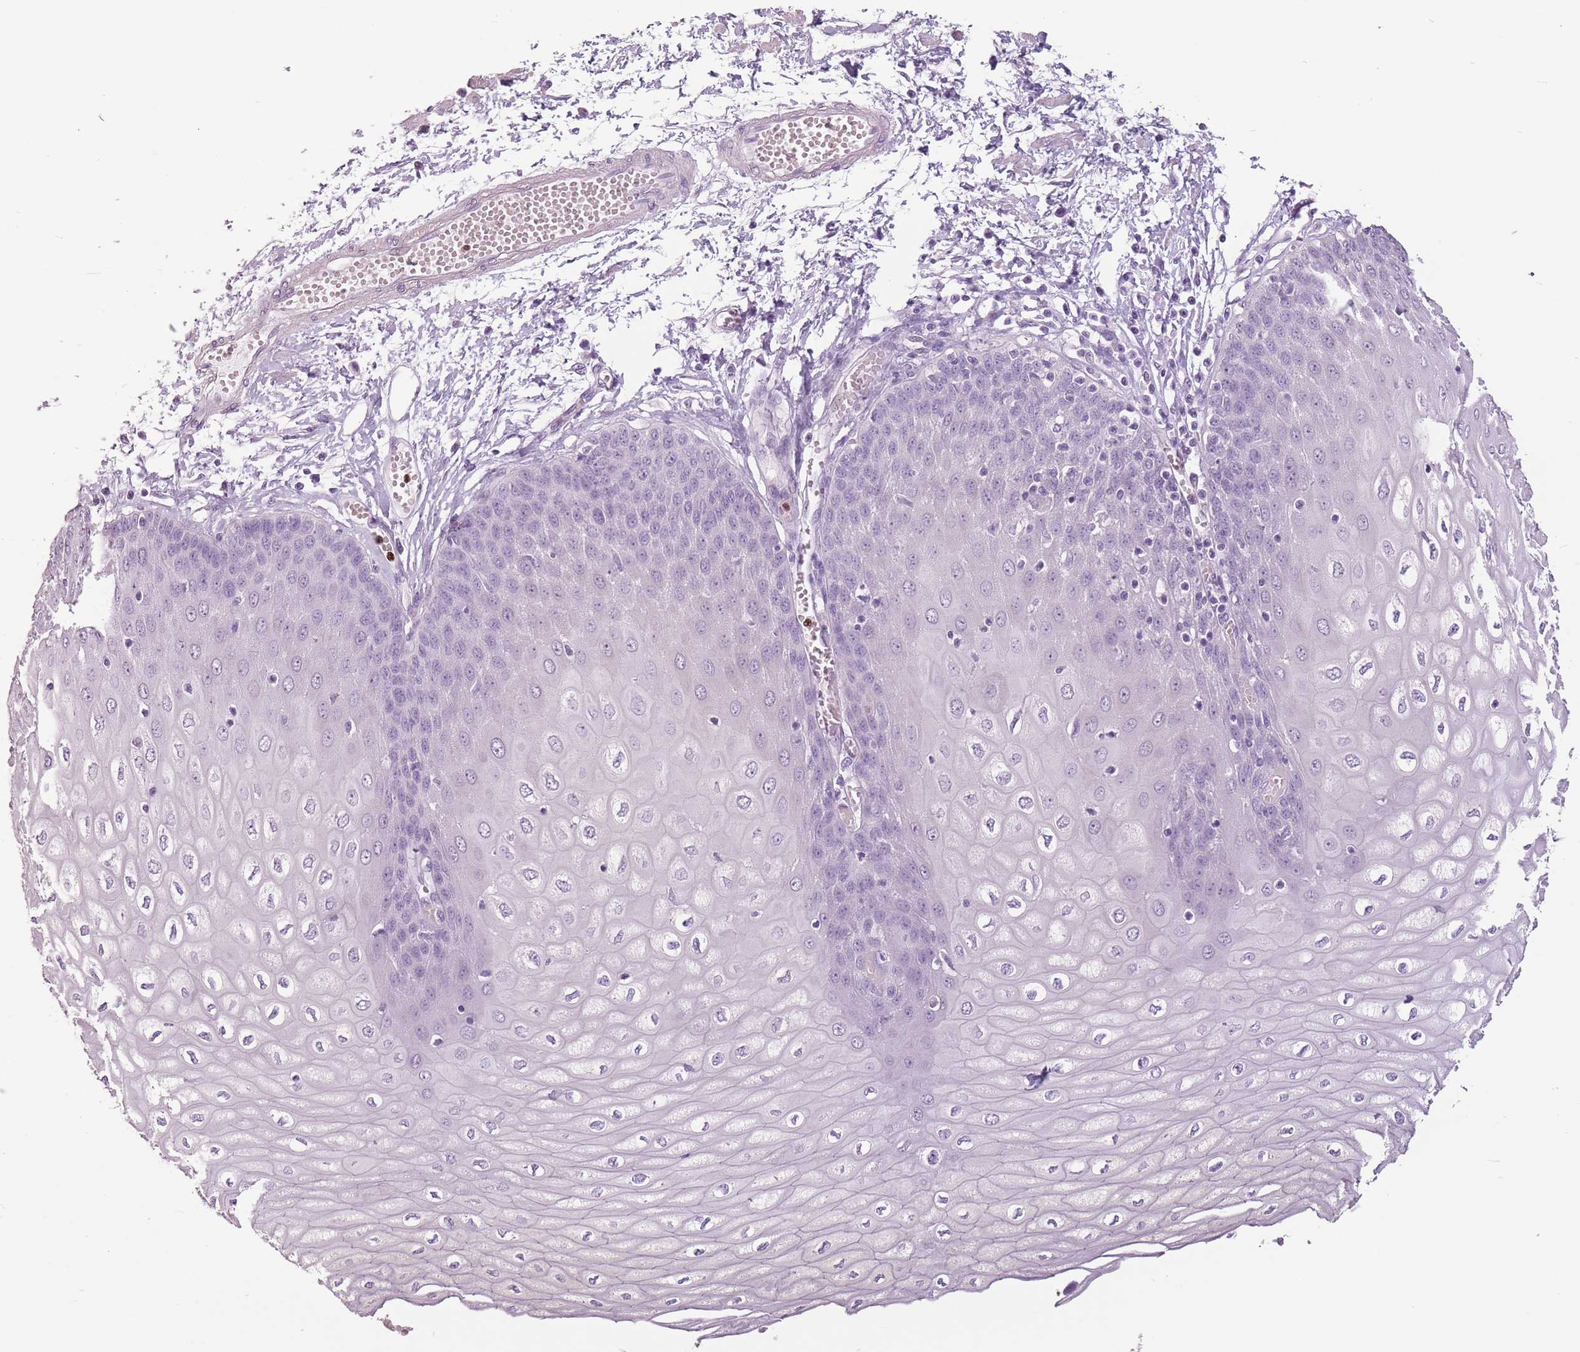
{"staining": {"intensity": "negative", "quantity": "none", "location": "none"}, "tissue": "esophagus", "cell_type": "Squamous epithelial cells", "image_type": "normal", "snomed": [{"axis": "morphology", "description": "Normal tissue, NOS"}, {"axis": "topography", "description": "Esophagus"}], "caption": "IHC of unremarkable esophagus reveals no positivity in squamous epithelial cells. (DAB (3,3'-diaminobenzidine) IHC, high magnification).", "gene": "CELF6", "patient": {"sex": "male", "age": 60}}